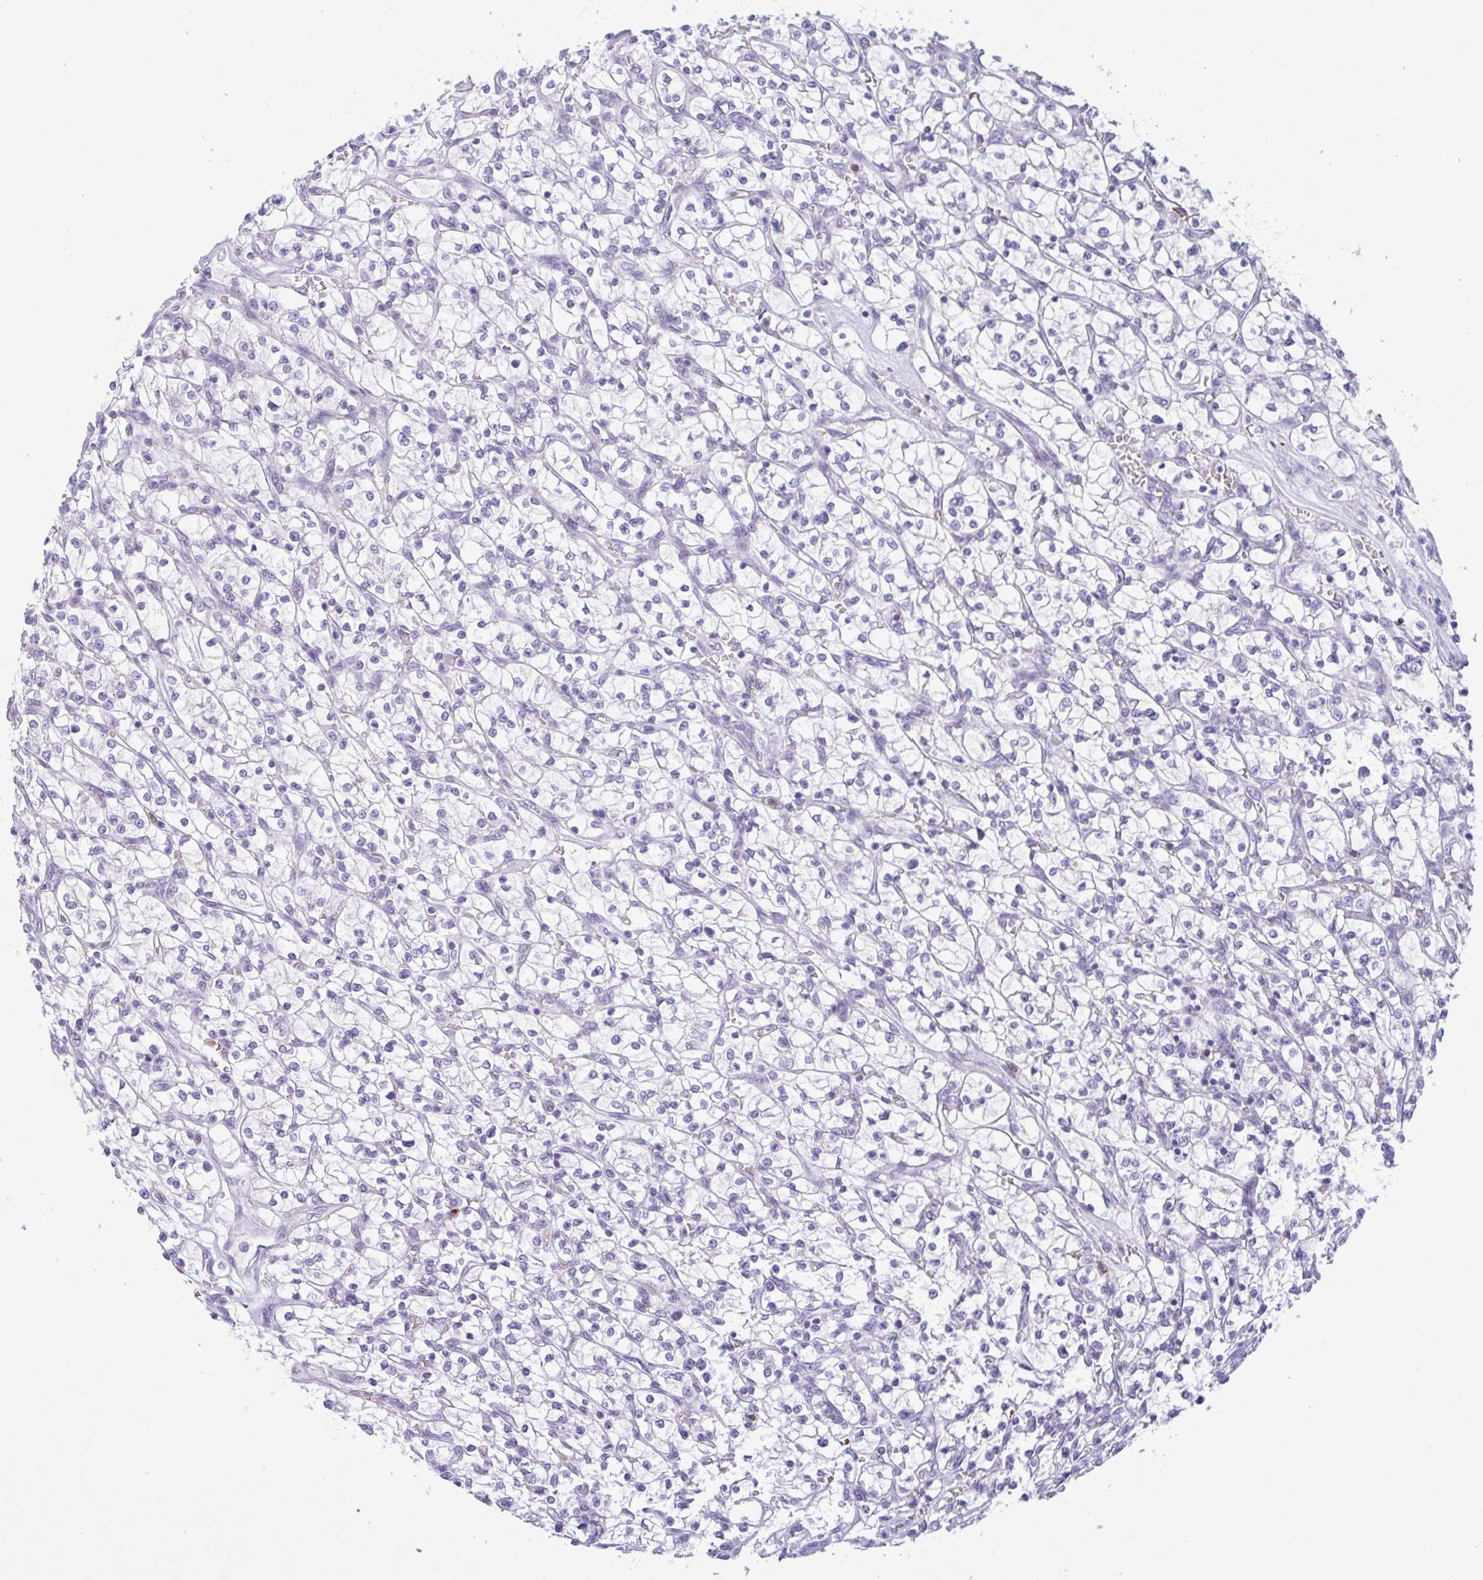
{"staining": {"intensity": "negative", "quantity": "none", "location": "none"}, "tissue": "renal cancer", "cell_type": "Tumor cells", "image_type": "cancer", "snomed": [{"axis": "morphology", "description": "Adenocarcinoma, NOS"}, {"axis": "topography", "description": "Kidney"}], "caption": "Renal adenocarcinoma was stained to show a protein in brown. There is no significant positivity in tumor cells.", "gene": "DTWD2", "patient": {"sex": "female", "age": 64}}